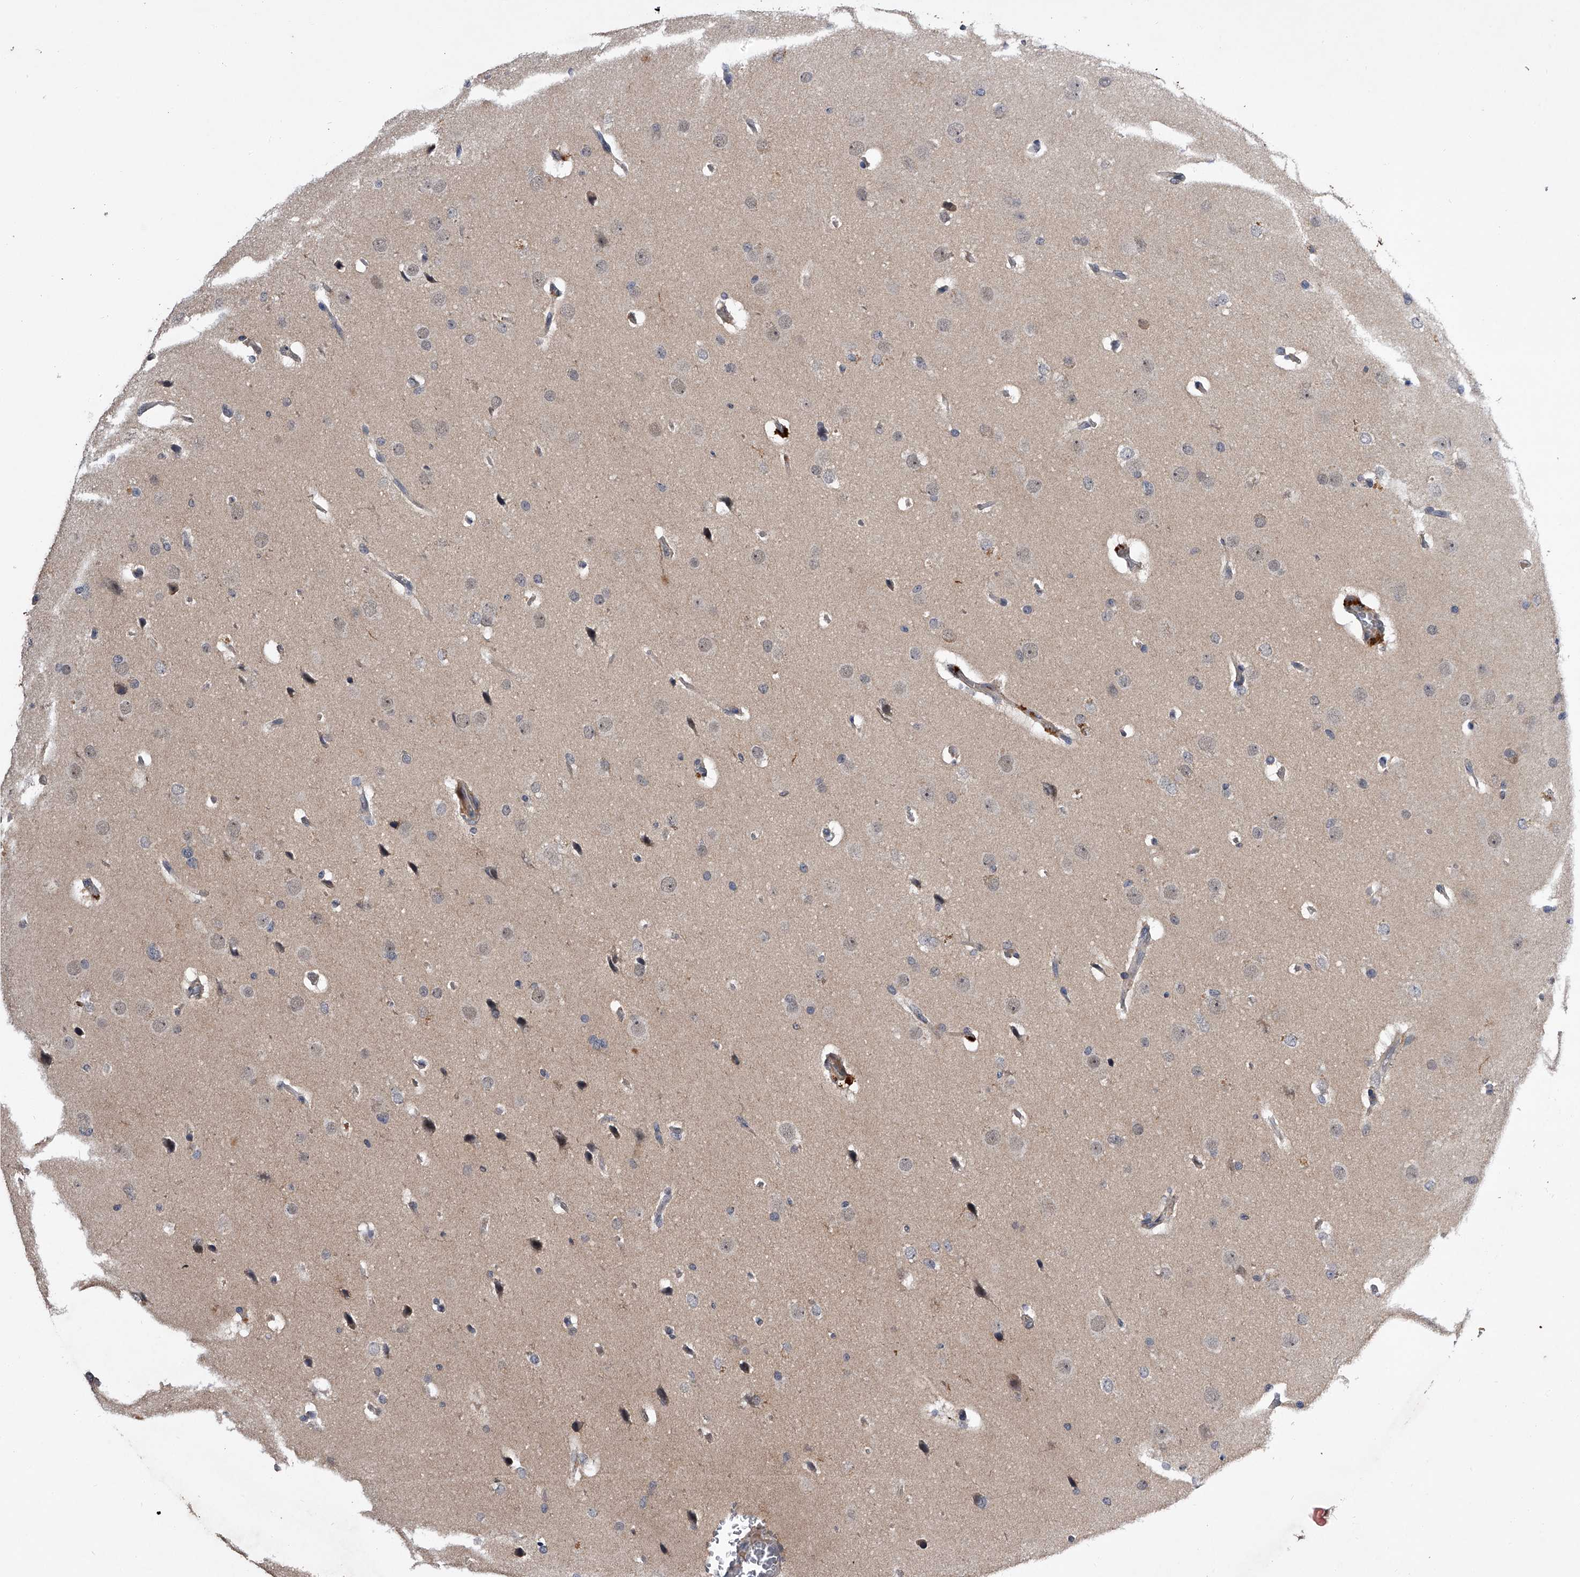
{"staining": {"intensity": "negative", "quantity": "none", "location": "none"}, "tissue": "glioma", "cell_type": "Tumor cells", "image_type": "cancer", "snomed": [{"axis": "morphology", "description": "Glioma, malignant, Low grade"}, {"axis": "topography", "description": "Brain"}], "caption": "Tumor cells show no significant positivity in malignant glioma (low-grade).", "gene": "ZNF30", "patient": {"sex": "female", "age": 37}}